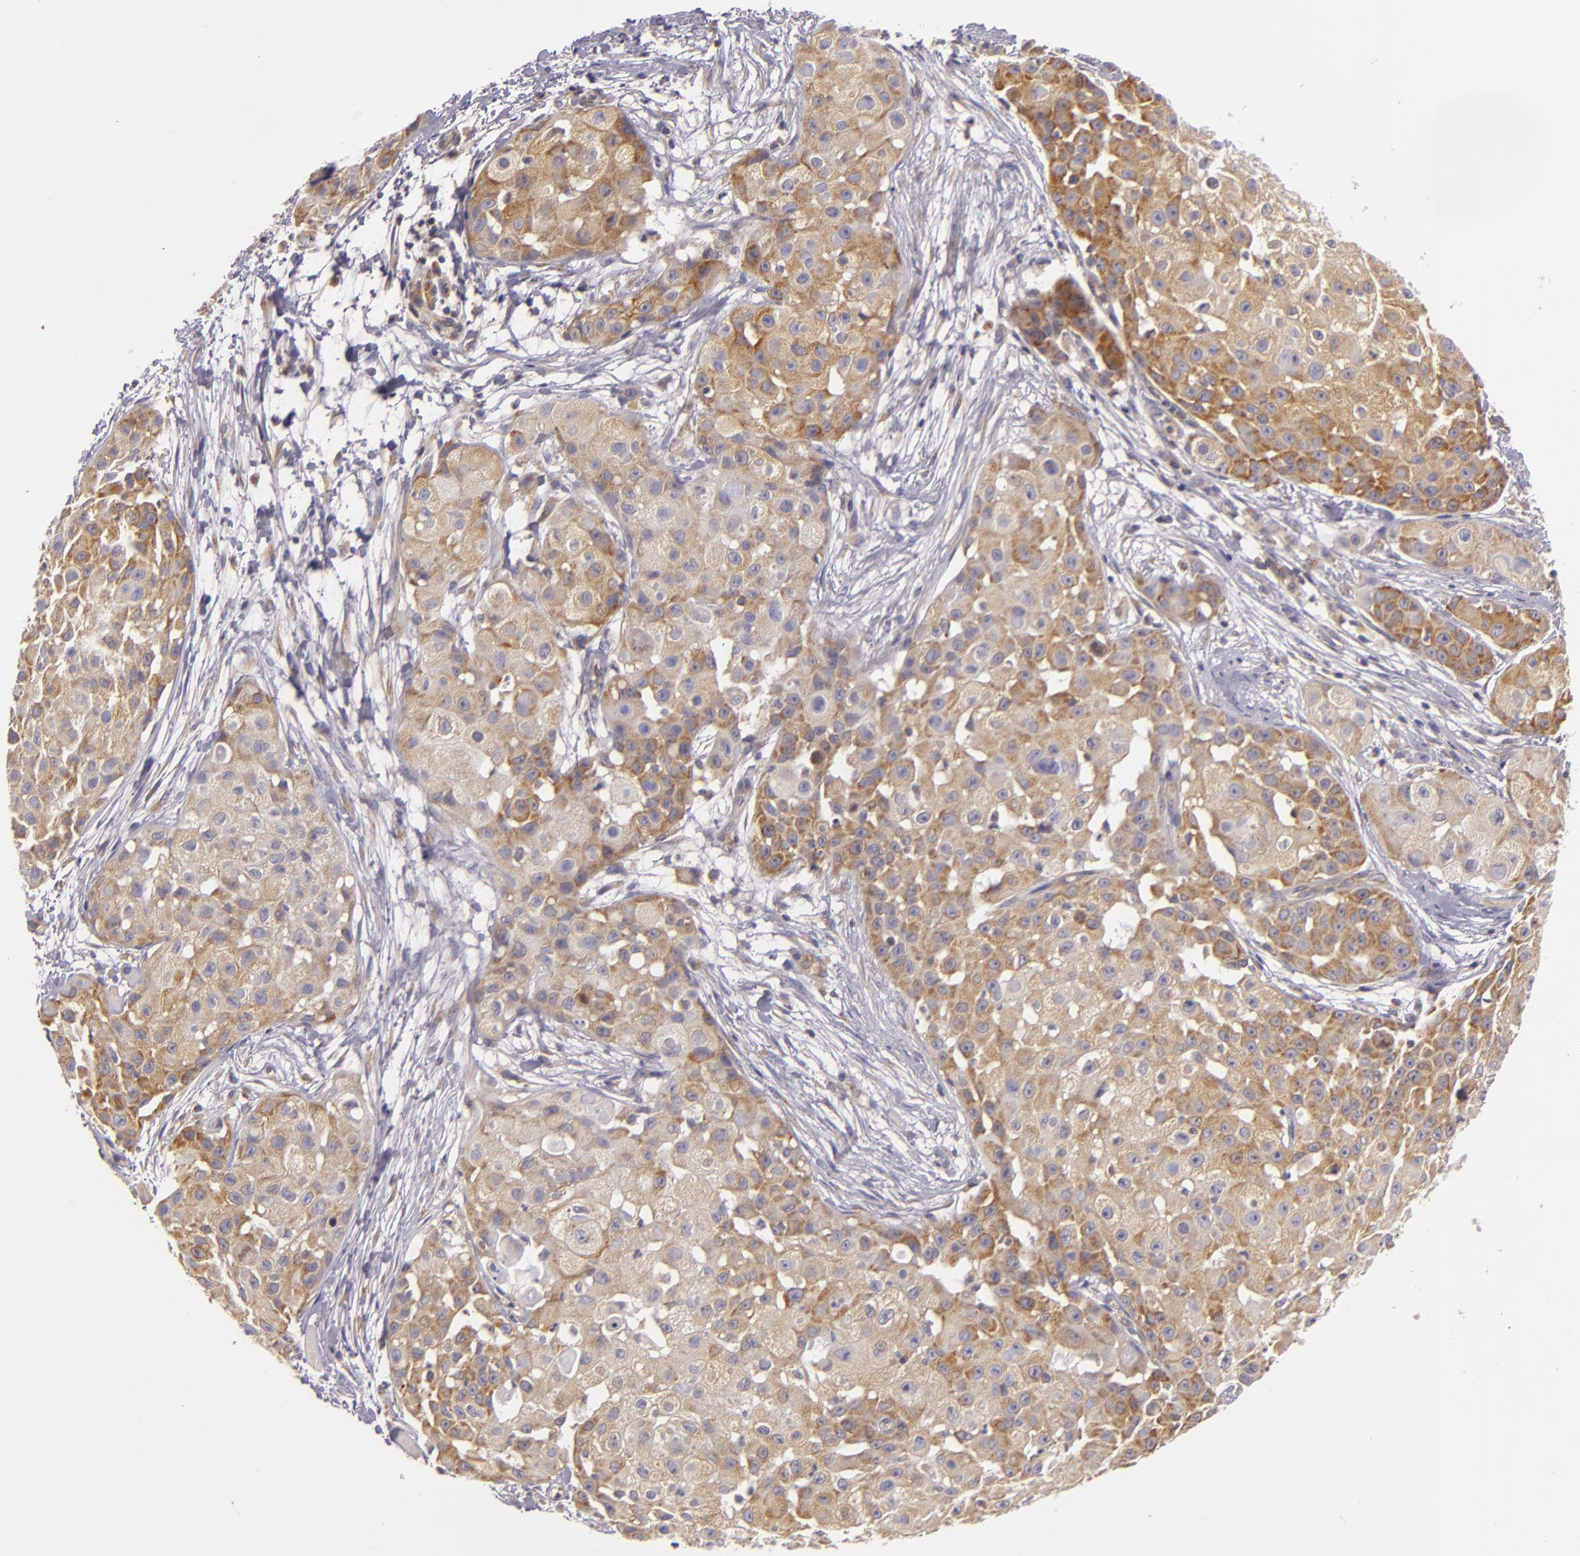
{"staining": {"intensity": "moderate", "quantity": "25%-75%", "location": "cytoplasmic/membranous"}, "tissue": "skin cancer", "cell_type": "Tumor cells", "image_type": "cancer", "snomed": [{"axis": "morphology", "description": "Squamous cell carcinoma, NOS"}, {"axis": "topography", "description": "Skin"}], "caption": "IHC of squamous cell carcinoma (skin) reveals medium levels of moderate cytoplasmic/membranous staining in about 25%-75% of tumor cells.", "gene": "UPF3B", "patient": {"sex": "female", "age": 57}}